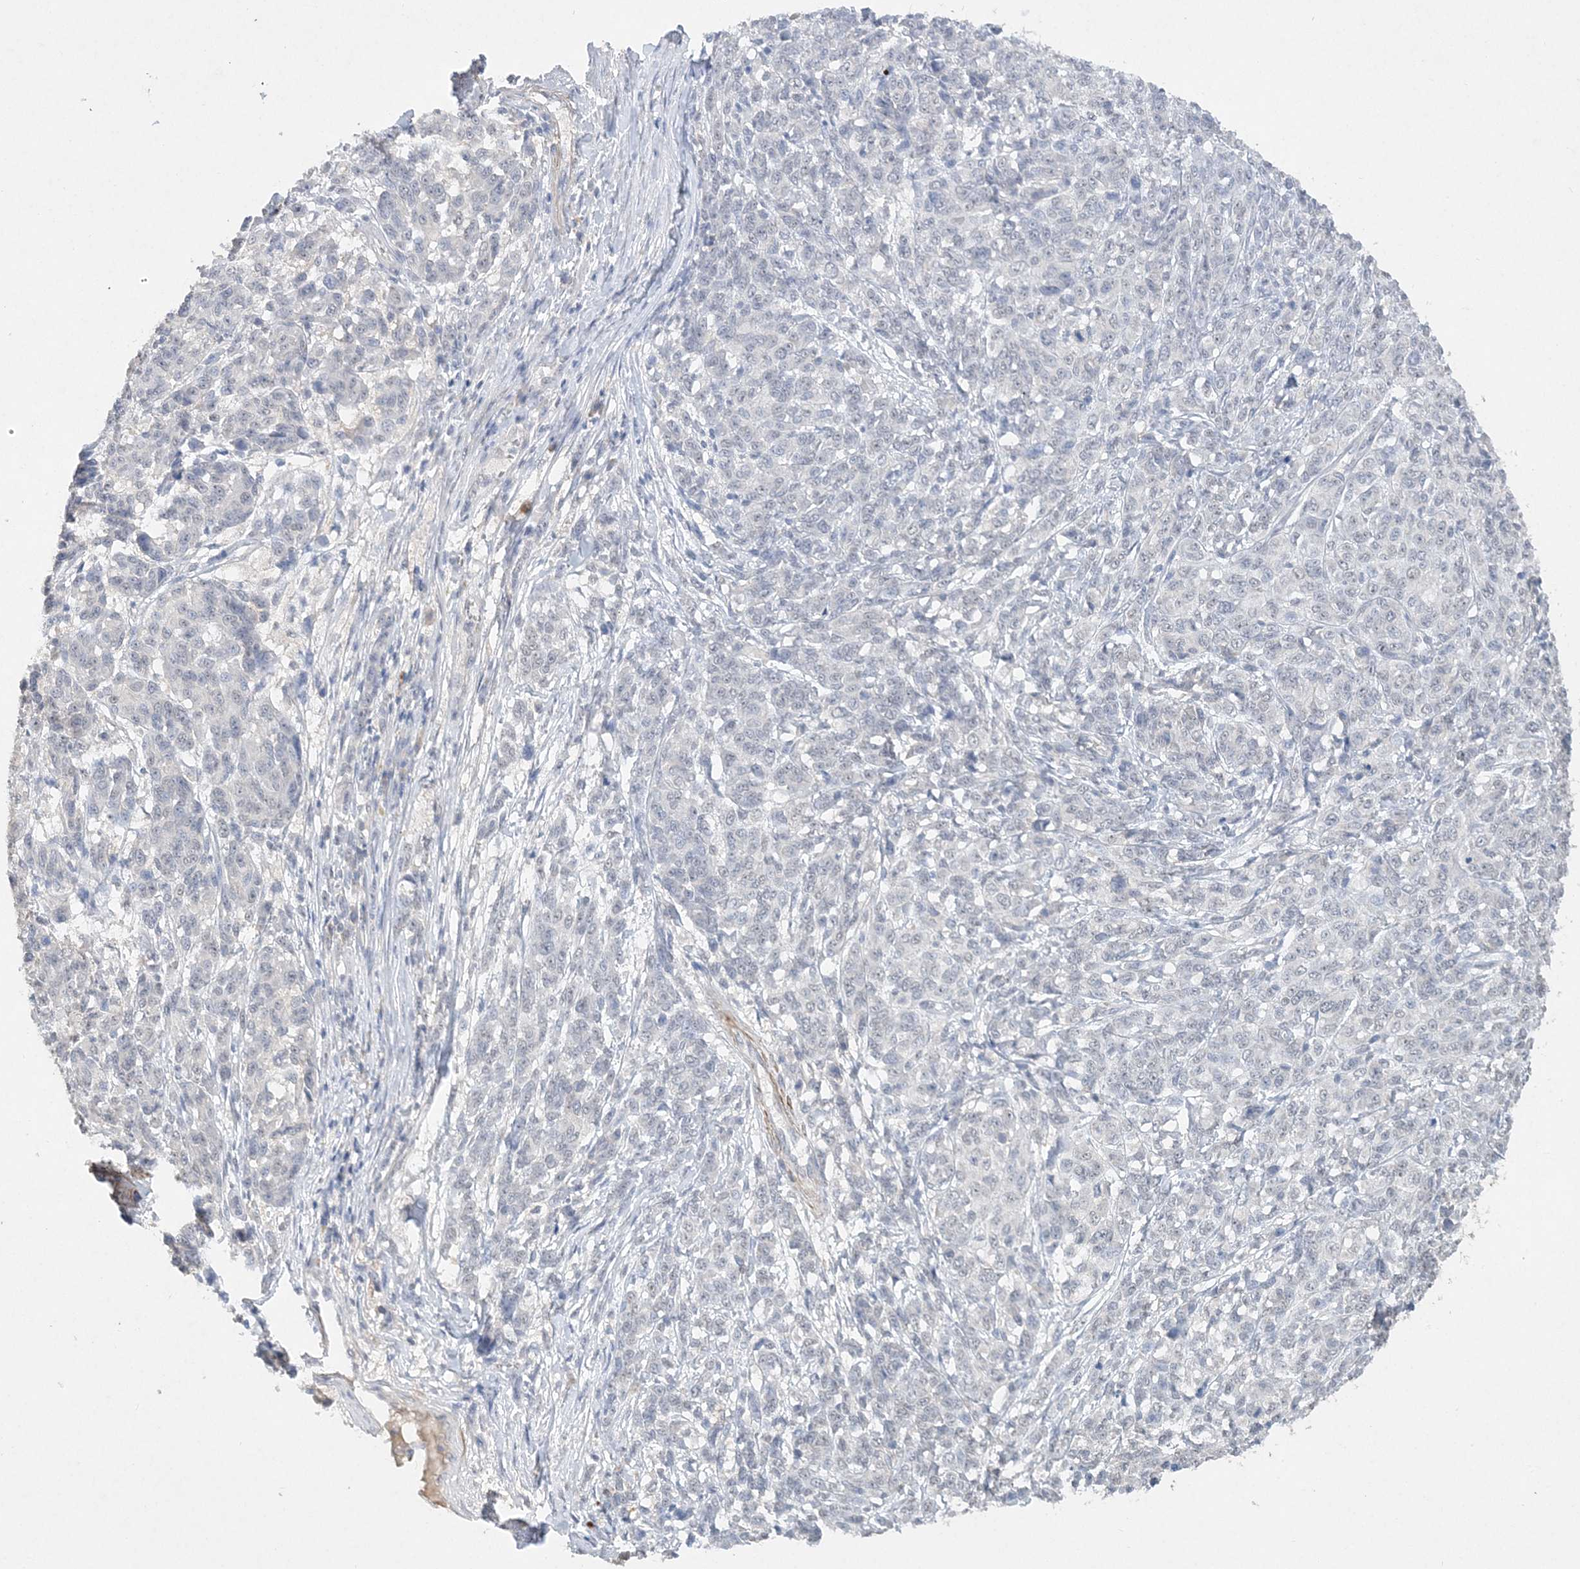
{"staining": {"intensity": "negative", "quantity": "none", "location": "none"}, "tissue": "melanoma", "cell_type": "Tumor cells", "image_type": "cancer", "snomed": [{"axis": "morphology", "description": "Malignant melanoma, NOS"}, {"axis": "topography", "description": "Skin"}], "caption": "Protein analysis of malignant melanoma reveals no significant staining in tumor cells.", "gene": "C11orf58", "patient": {"sex": "male", "age": 49}}